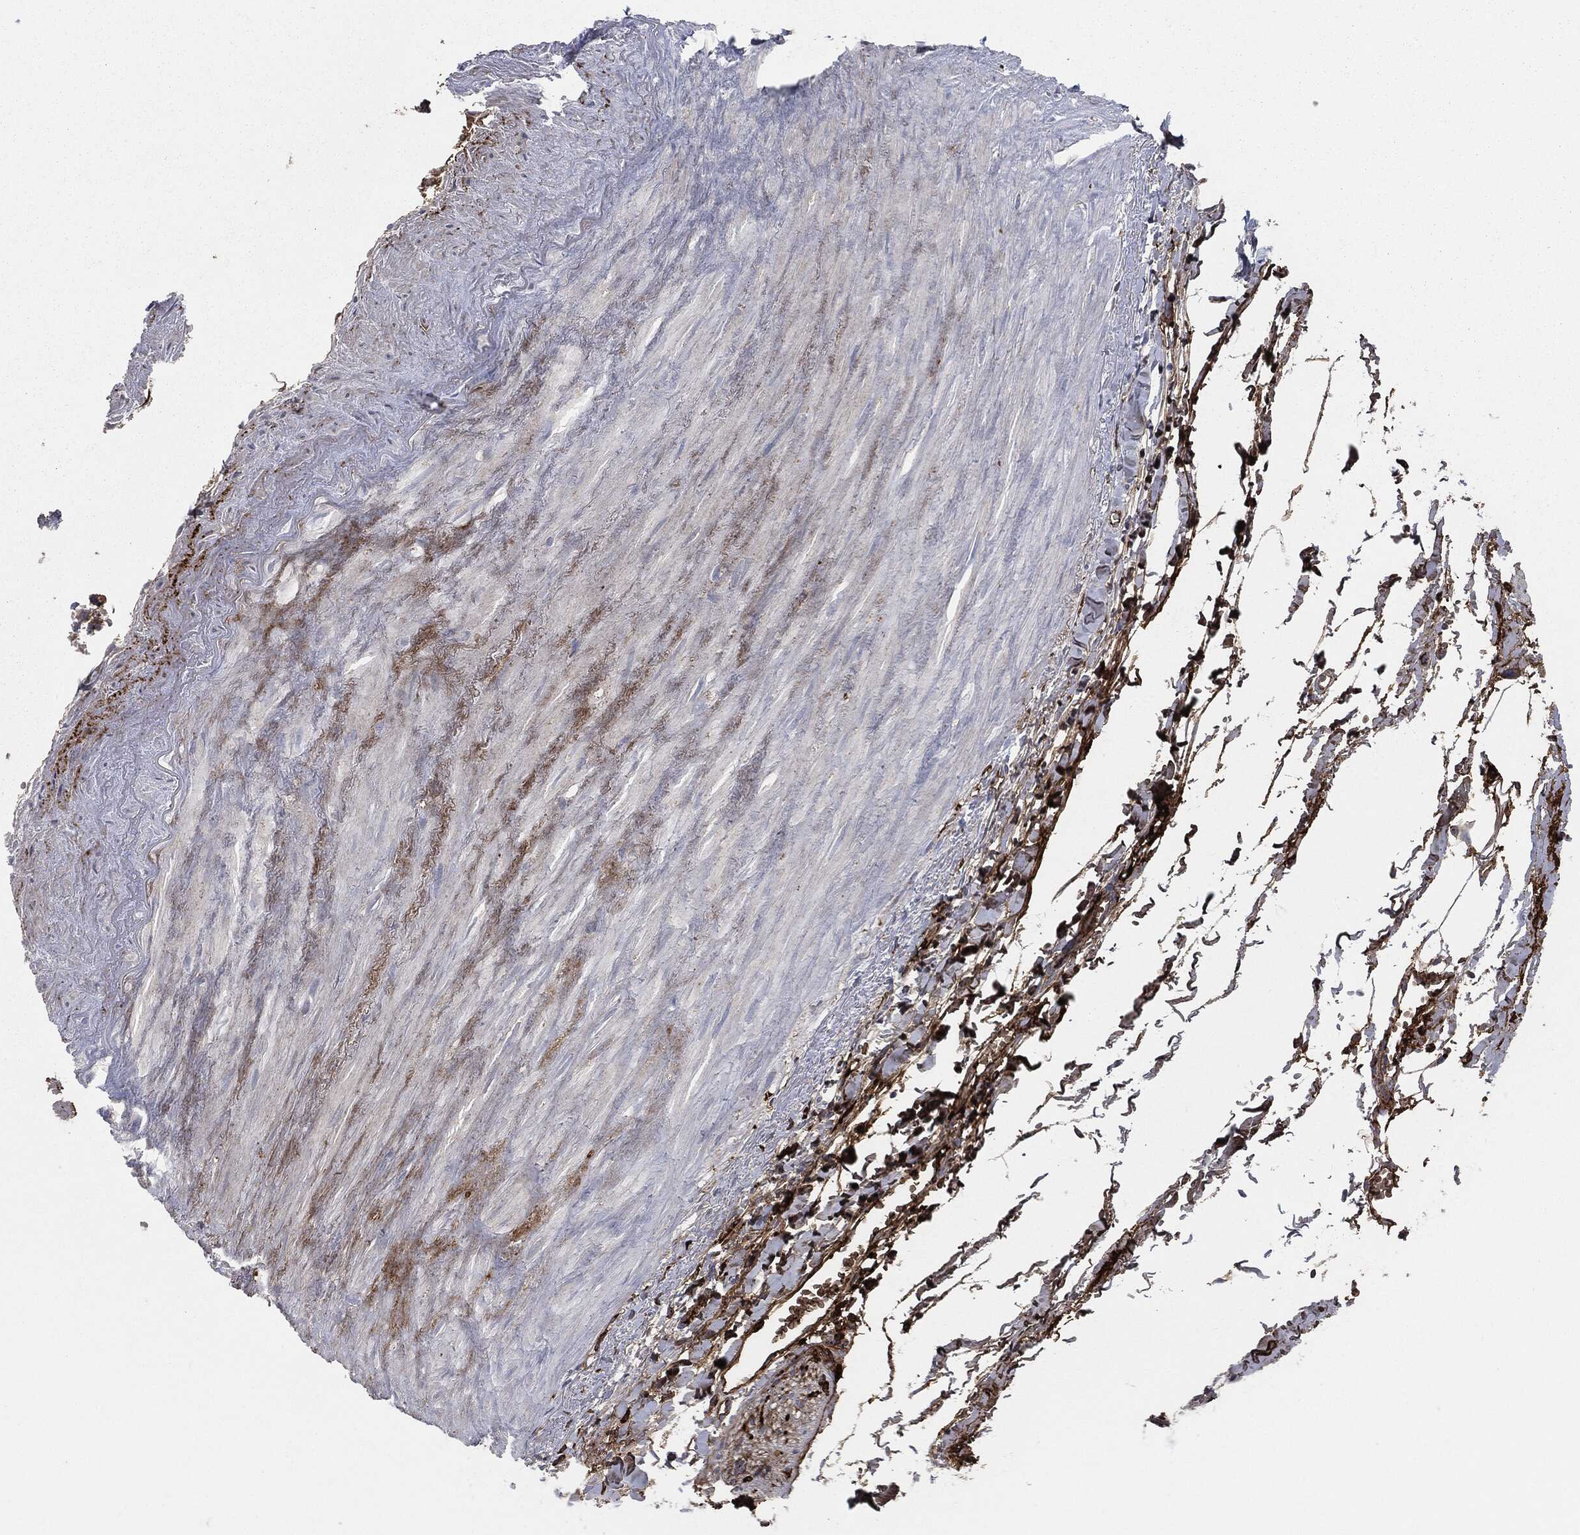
{"staining": {"intensity": "strong", "quantity": ">75%", "location": "cytoplasmic/membranous"}, "tissue": "adipose tissue", "cell_type": "Adipocytes", "image_type": "normal", "snomed": [{"axis": "morphology", "description": "Normal tissue, NOS"}, {"axis": "morphology", "description": "Adenocarcinoma, NOS"}, {"axis": "topography", "description": "Pancreas"}, {"axis": "topography", "description": "Peripheral nerve tissue"}], "caption": "Immunohistochemical staining of normal human adipose tissue demonstrates strong cytoplasmic/membranous protein staining in approximately >75% of adipocytes.", "gene": "APOB", "patient": {"sex": "male", "age": 61}}